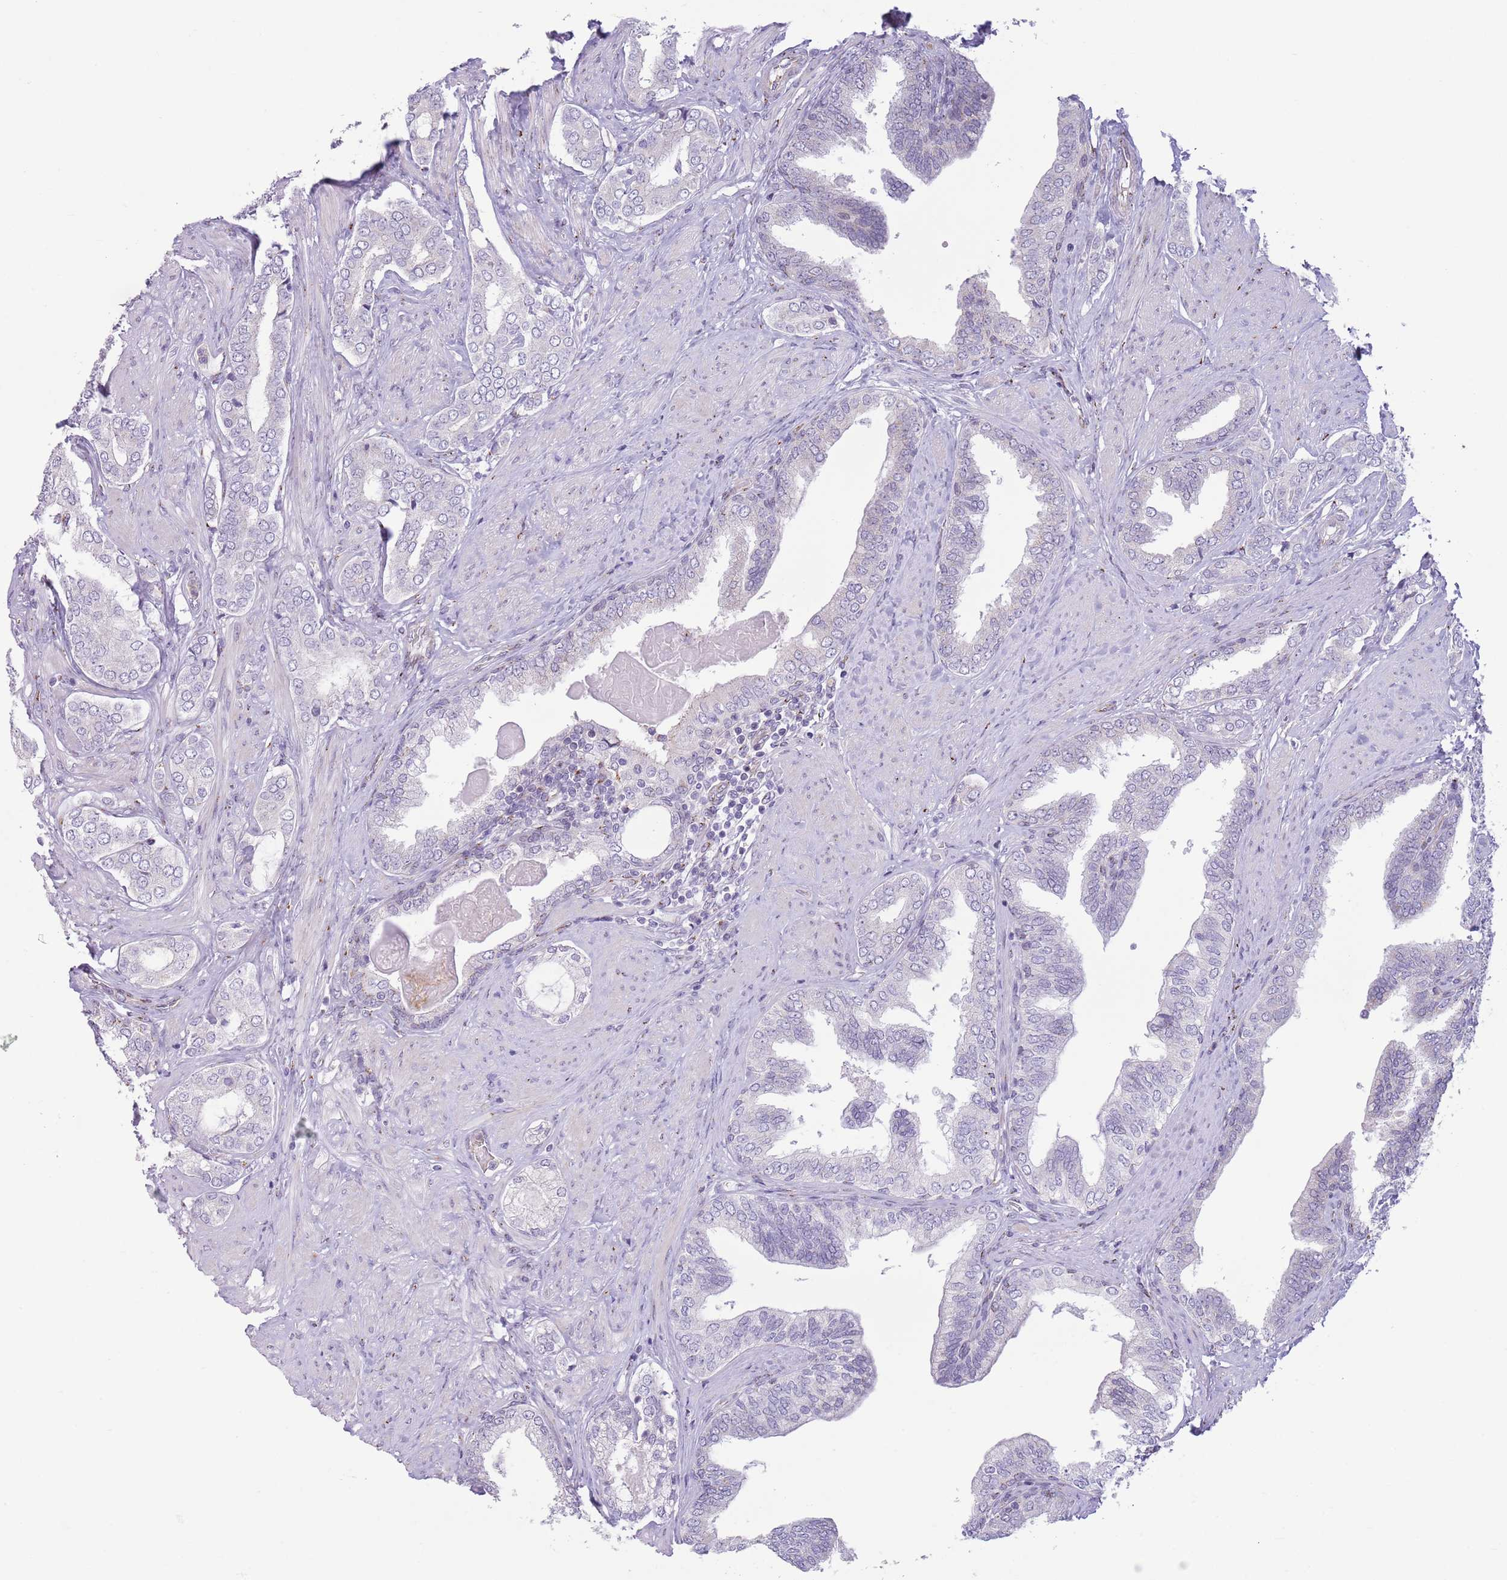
{"staining": {"intensity": "negative", "quantity": "none", "location": "none"}, "tissue": "prostate cancer", "cell_type": "Tumor cells", "image_type": "cancer", "snomed": [{"axis": "morphology", "description": "Adenocarcinoma, High grade"}, {"axis": "topography", "description": "Prostate"}], "caption": "A photomicrograph of human prostate cancer (high-grade adenocarcinoma) is negative for staining in tumor cells. (DAB (3,3'-diaminobenzidine) IHC visualized using brightfield microscopy, high magnification).", "gene": "C20orf96", "patient": {"sex": "male", "age": 71}}